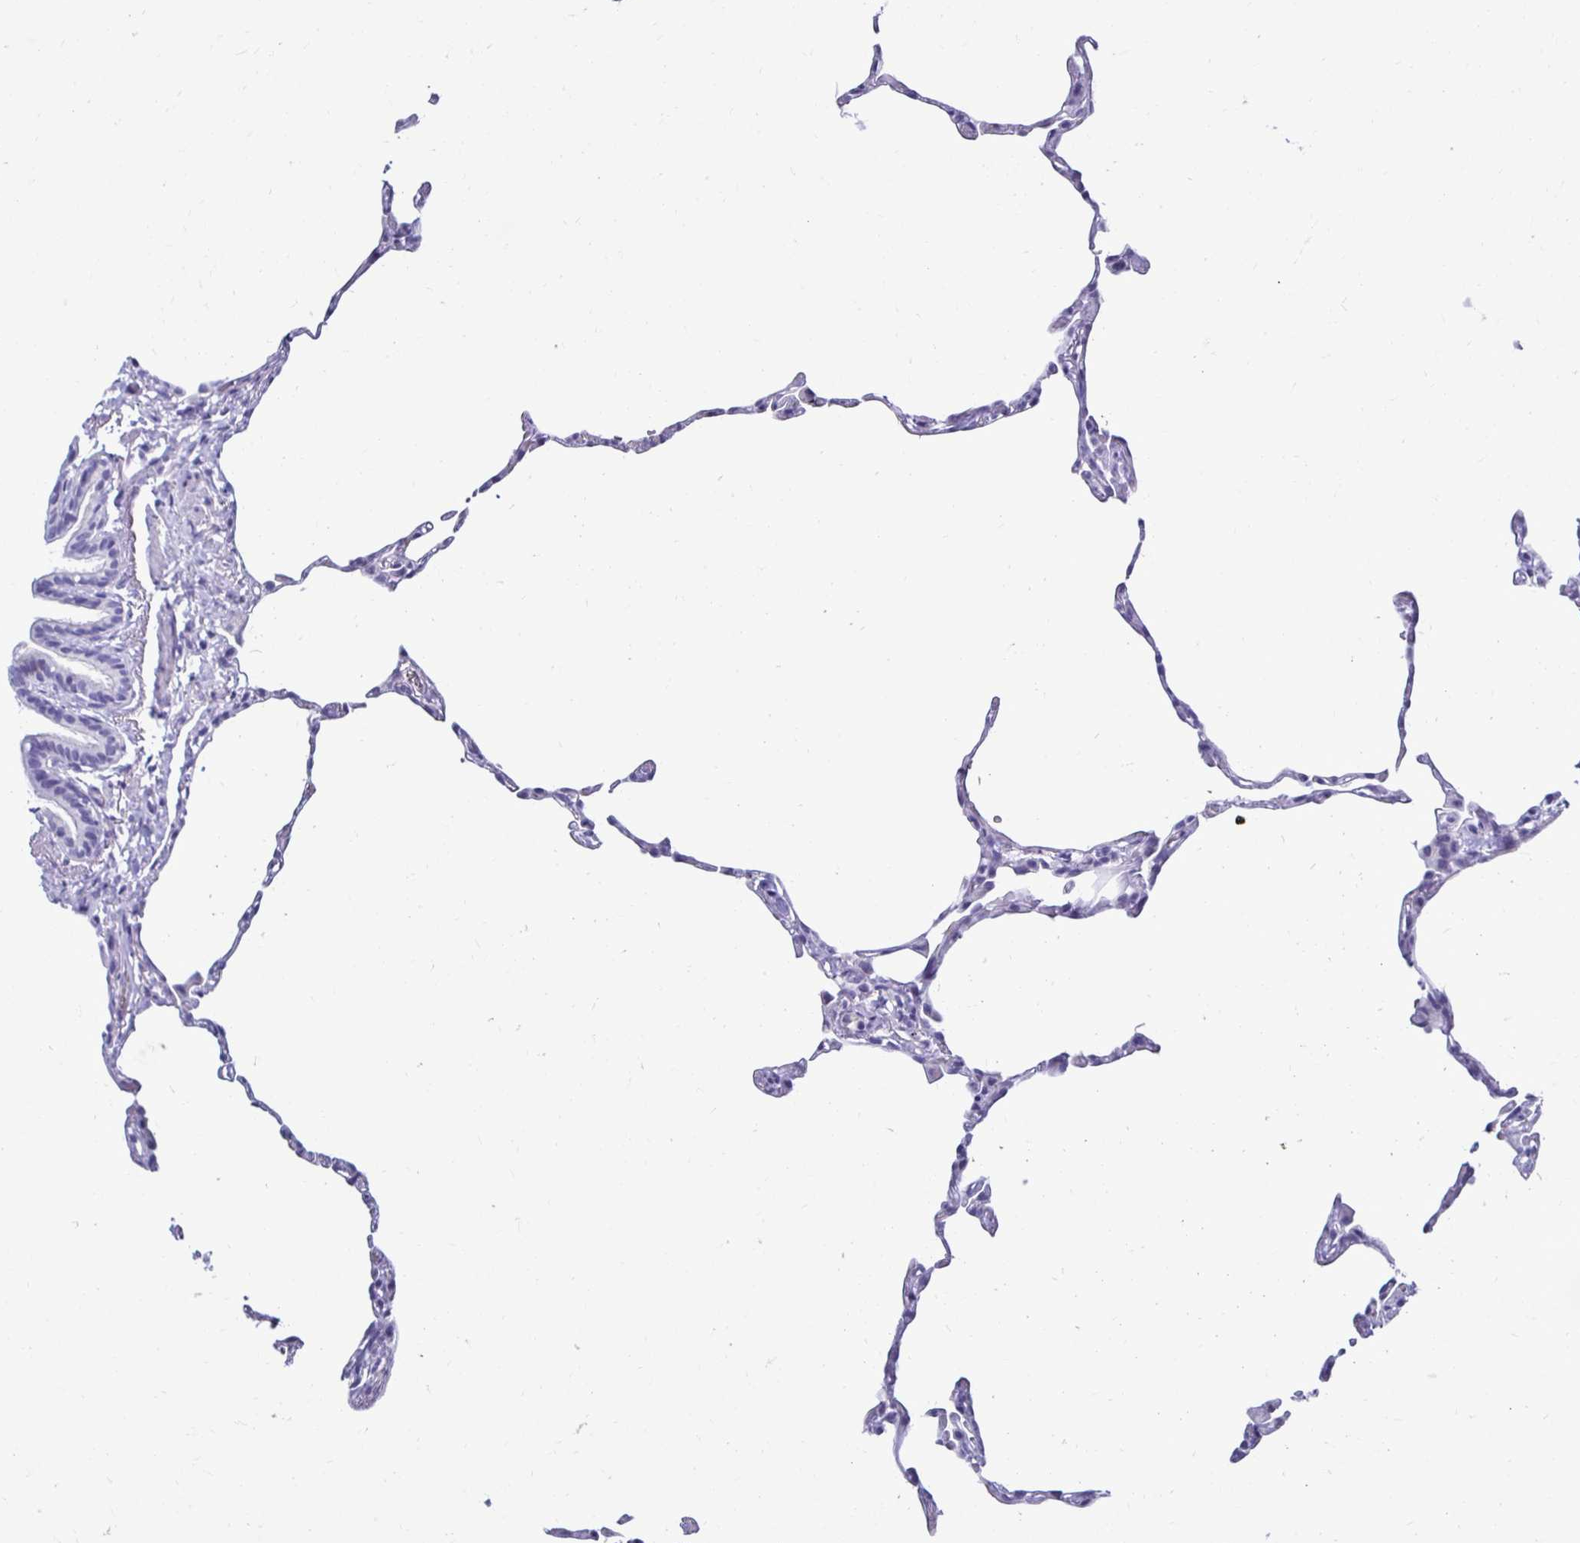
{"staining": {"intensity": "negative", "quantity": "none", "location": "none"}, "tissue": "lung", "cell_type": "Alveolar cells", "image_type": "normal", "snomed": [{"axis": "morphology", "description": "Normal tissue, NOS"}, {"axis": "topography", "description": "Lung"}], "caption": "This histopathology image is of benign lung stained with IHC to label a protein in brown with the nuclei are counter-stained blue. There is no positivity in alveolar cells.", "gene": "RHBDL3", "patient": {"sex": "female", "age": 57}}